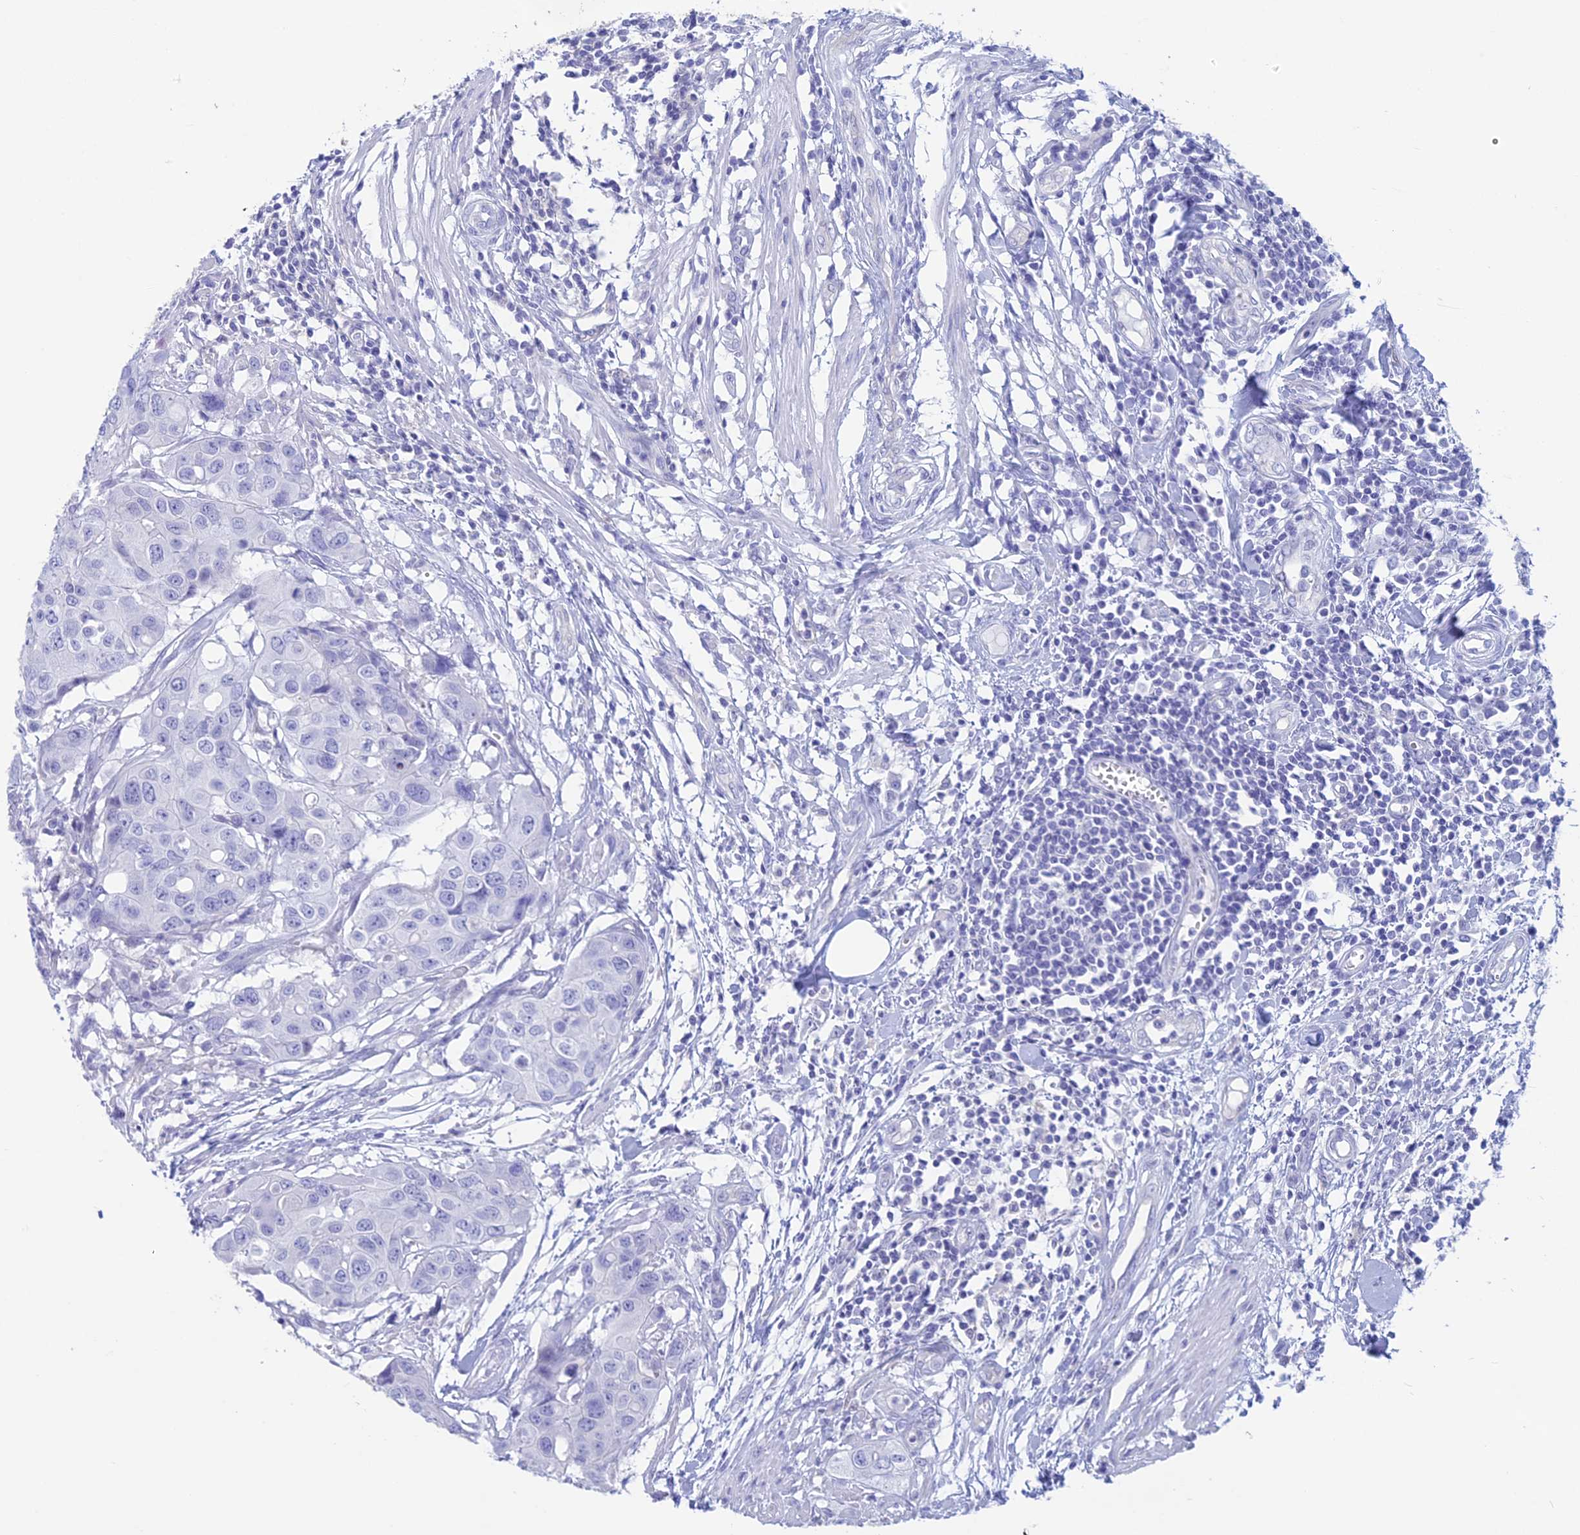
{"staining": {"intensity": "negative", "quantity": "none", "location": "none"}, "tissue": "colorectal cancer", "cell_type": "Tumor cells", "image_type": "cancer", "snomed": [{"axis": "morphology", "description": "Adenocarcinoma, NOS"}, {"axis": "topography", "description": "Colon"}], "caption": "Photomicrograph shows no protein expression in tumor cells of colorectal adenocarcinoma tissue.", "gene": "RP1", "patient": {"sex": "male", "age": 77}}